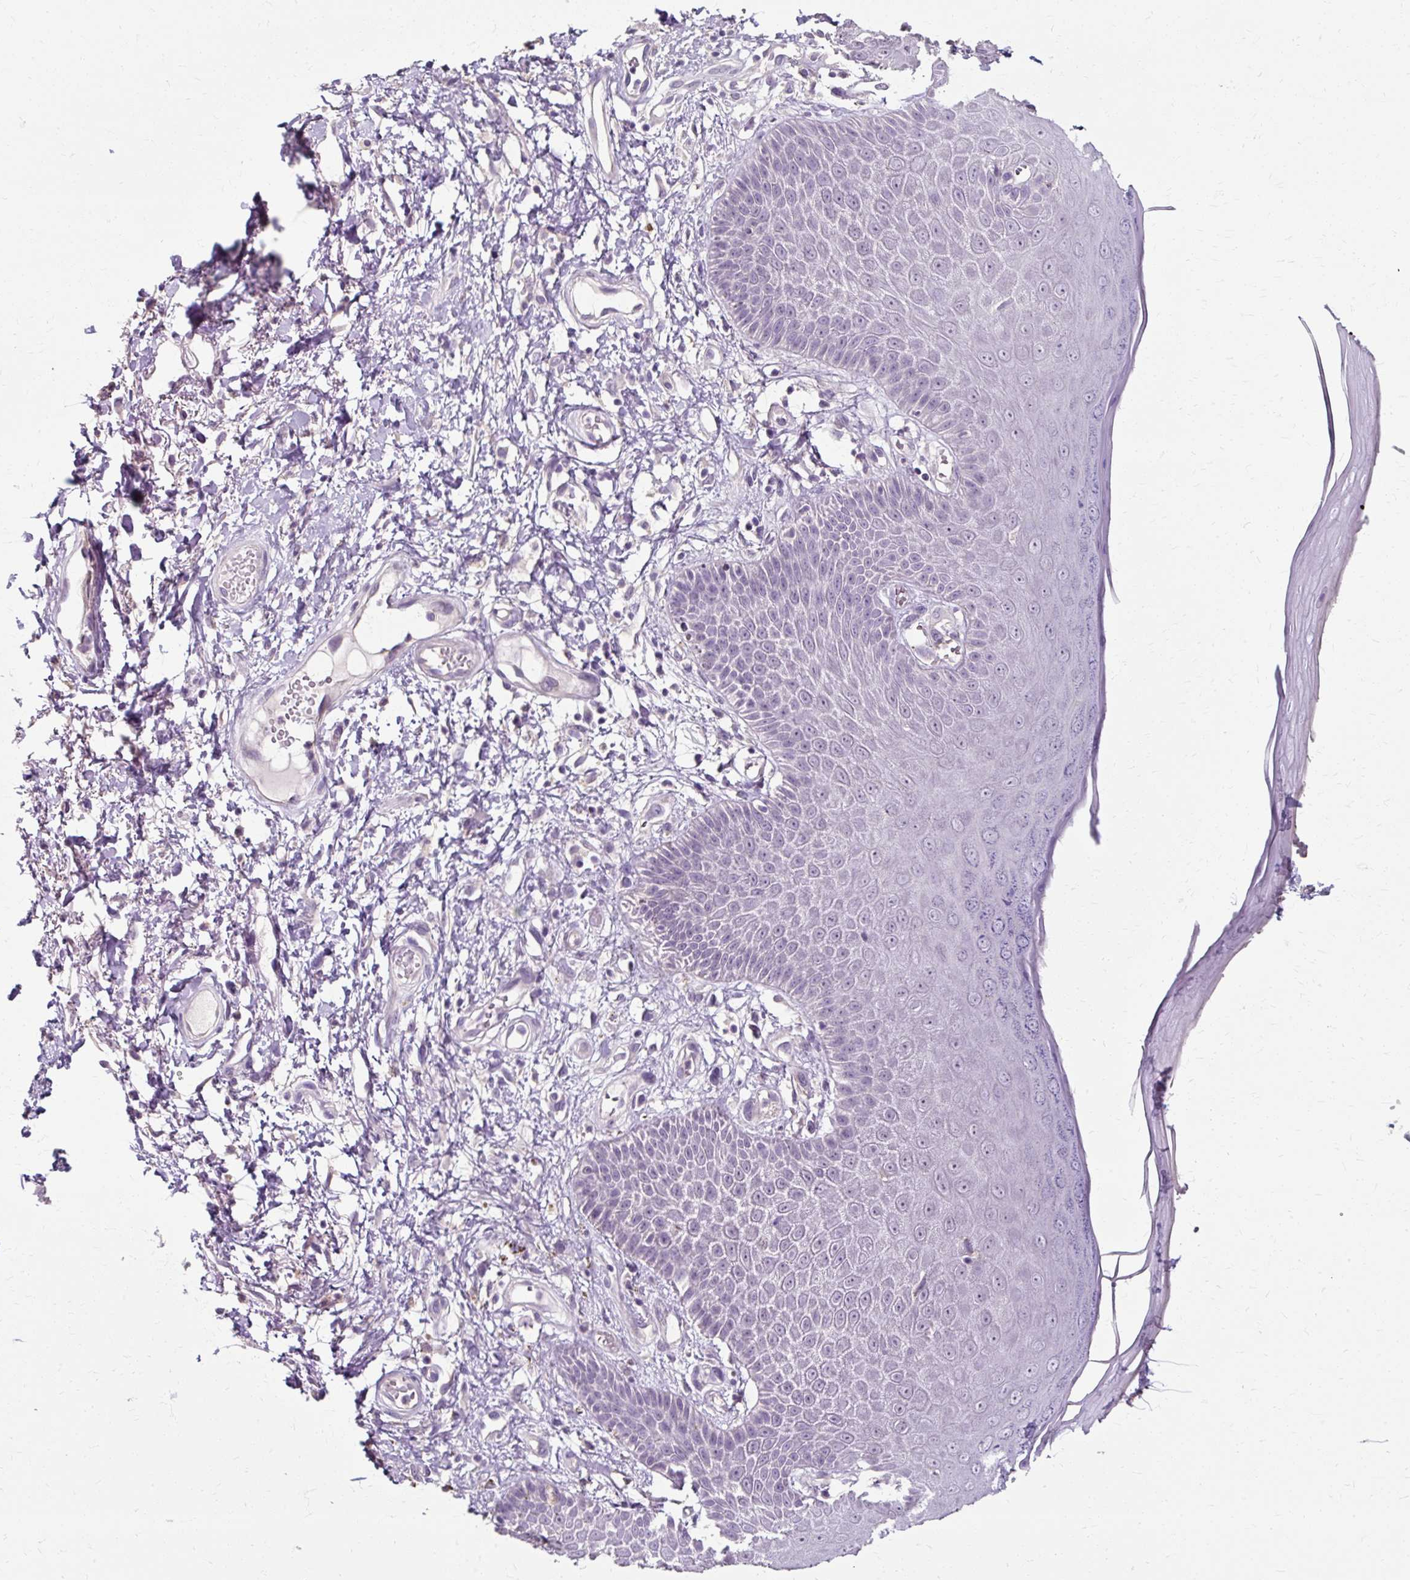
{"staining": {"intensity": "negative", "quantity": "none", "location": "none"}, "tissue": "skin", "cell_type": "Epidermal cells", "image_type": "normal", "snomed": [{"axis": "morphology", "description": "Normal tissue, NOS"}, {"axis": "topography", "description": "Anal"}, {"axis": "topography", "description": "Peripheral nerve tissue"}], "caption": "IHC micrograph of normal human skin stained for a protein (brown), which demonstrates no staining in epidermal cells.", "gene": "KLHL24", "patient": {"sex": "male", "age": 78}}